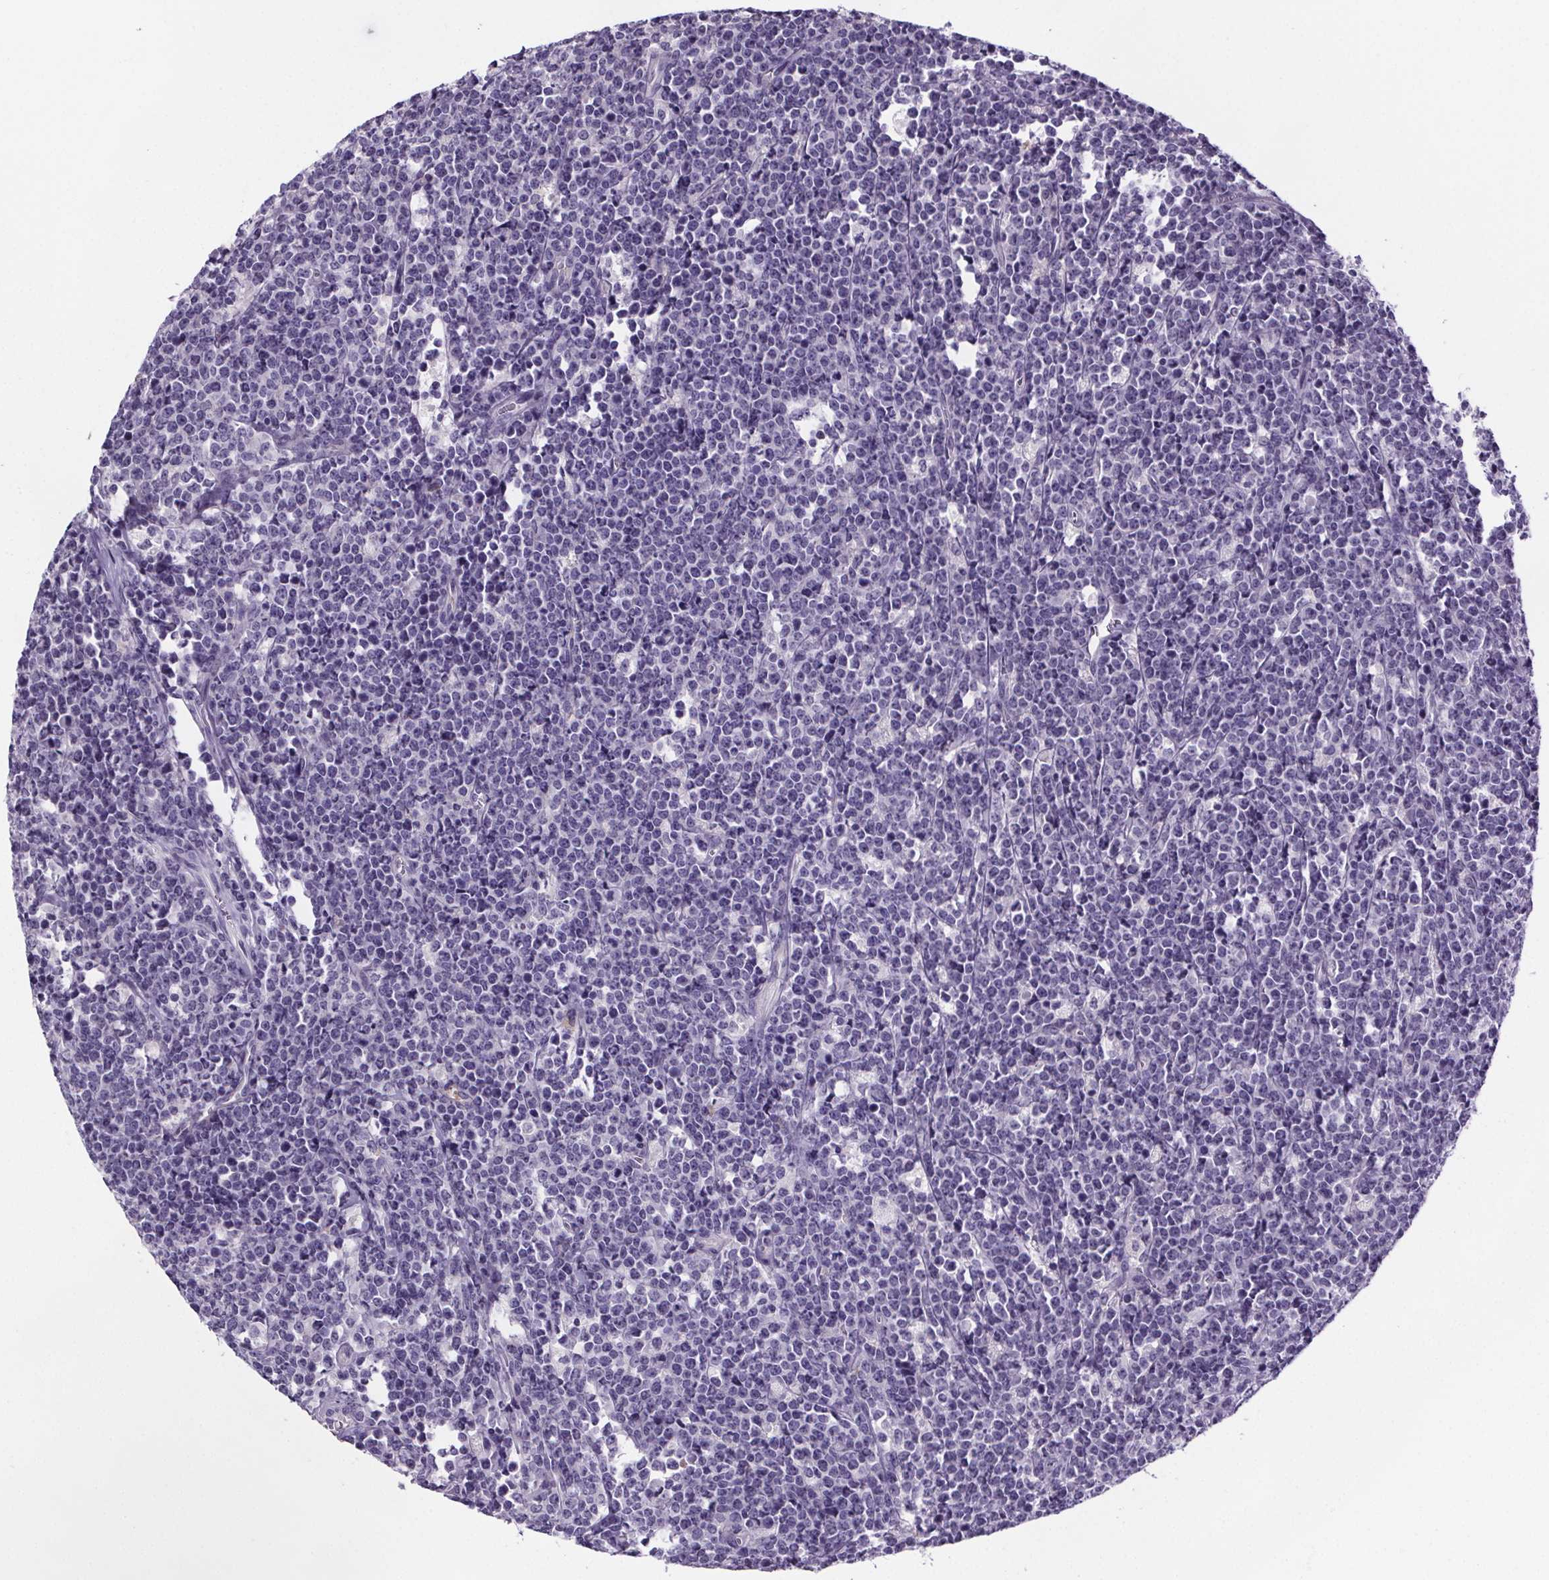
{"staining": {"intensity": "negative", "quantity": "none", "location": "none"}, "tissue": "lymphoma", "cell_type": "Tumor cells", "image_type": "cancer", "snomed": [{"axis": "morphology", "description": "Malignant lymphoma, non-Hodgkin's type, High grade"}, {"axis": "topography", "description": "Small intestine"}], "caption": "A high-resolution photomicrograph shows immunohistochemistry (IHC) staining of malignant lymphoma, non-Hodgkin's type (high-grade), which reveals no significant expression in tumor cells. Brightfield microscopy of IHC stained with DAB (3,3'-diaminobenzidine) (brown) and hematoxylin (blue), captured at high magnification.", "gene": "CUBN", "patient": {"sex": "female", "age": 56}}